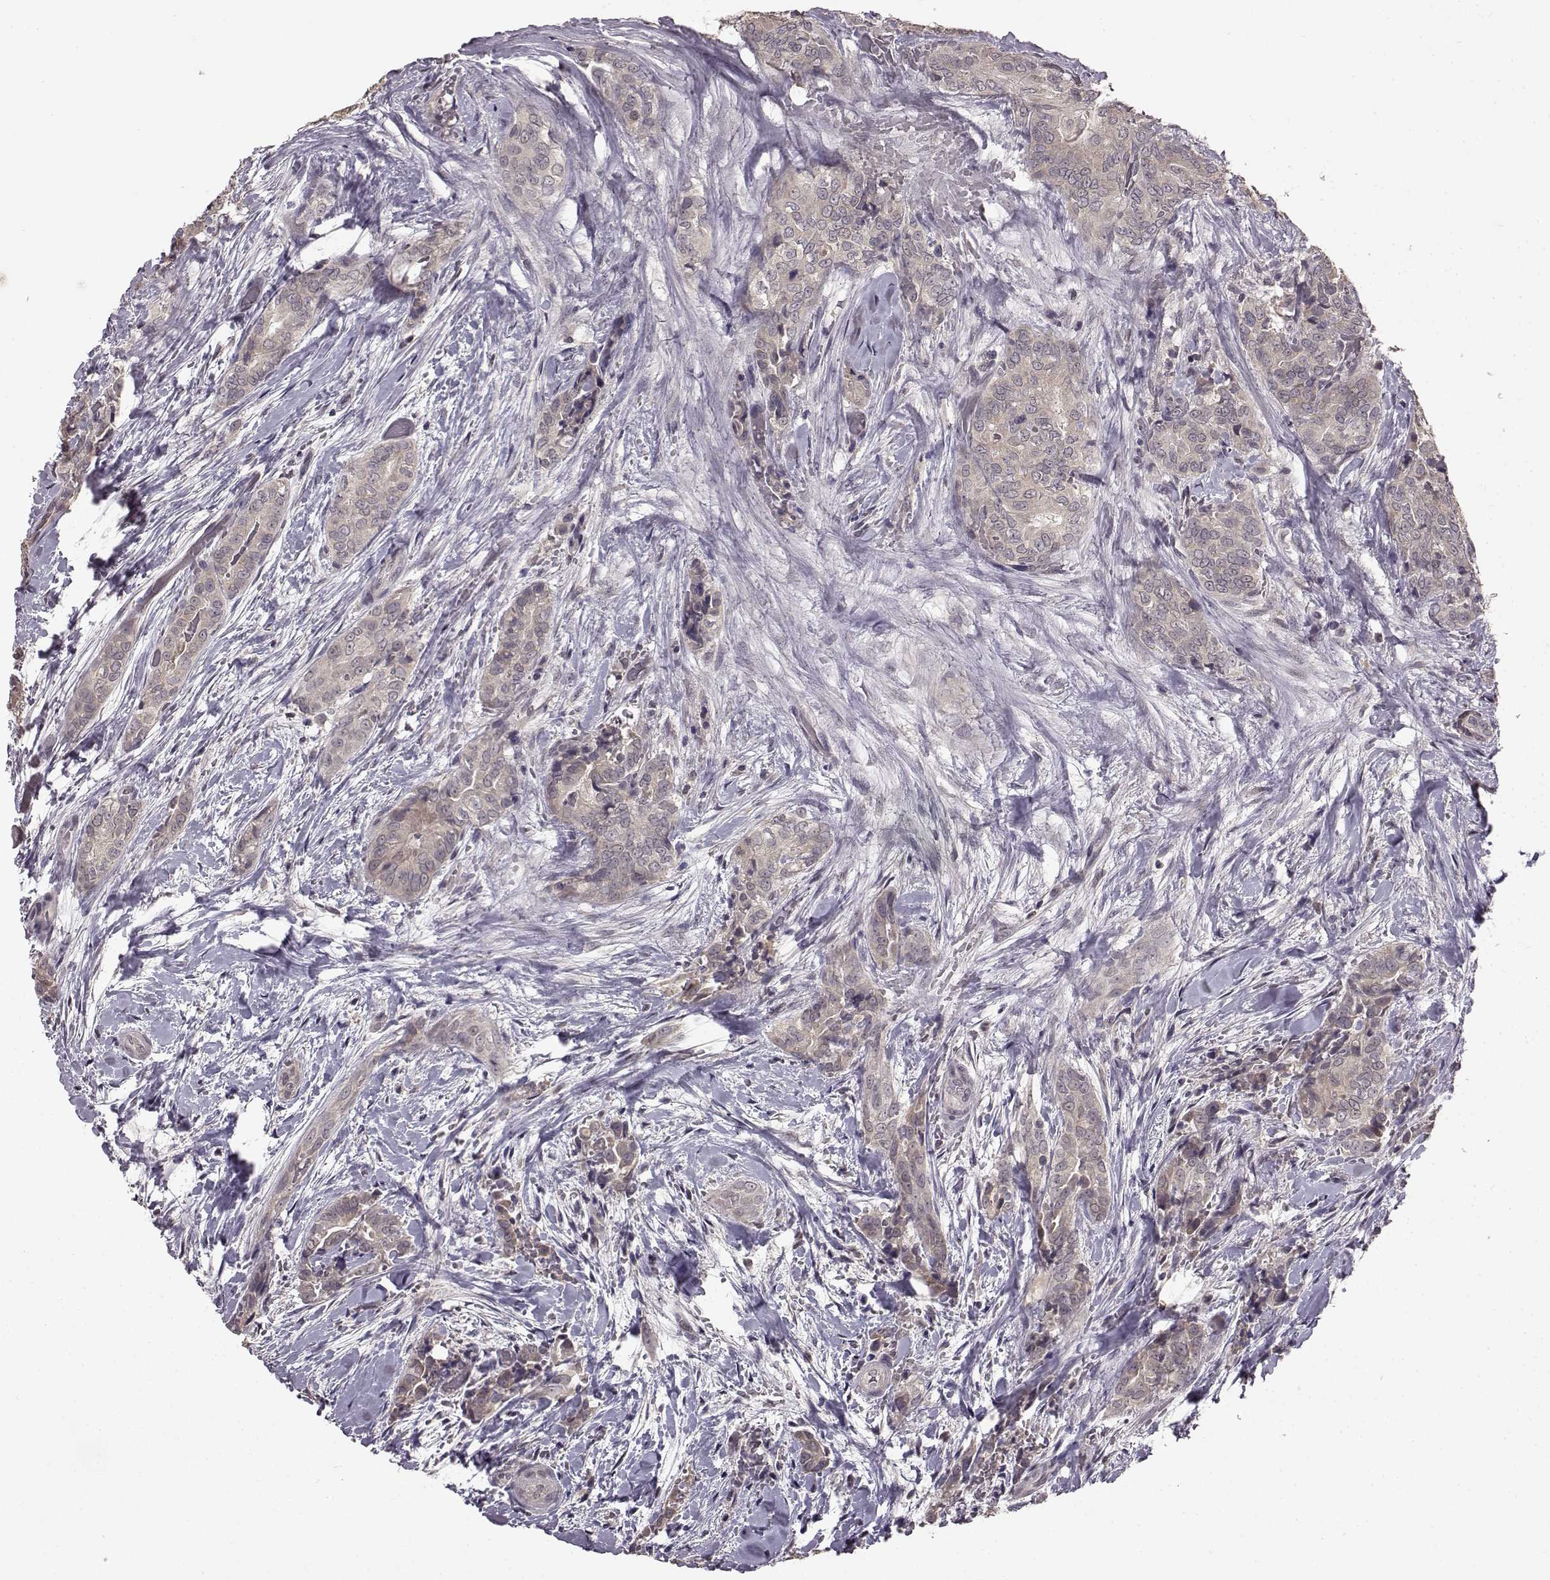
{"staining": {"intensity": "weak", "quantity": "25%-75%", "location": "cytoplasmic/membranous"}, "tissue": "thyroid cancer", "cell_type": "Tumor cells", "image_type": "cancer", "snomed": [{"axis": "morphology", "description": "Papillary adenocarcinoma, NOS"}, {"axis": "topography", "description": "Thyroid gland"}], "caption": "The photomicrograph shows immunohistochemical staining of papillary adenocarcinoma (thyroid). There is weak cytoplasmic/membranous expression is identified in approximately 25%-75% of tumor cells.", "gene": "NTRK2", "patient": {"sex": "male", "age": 61}}